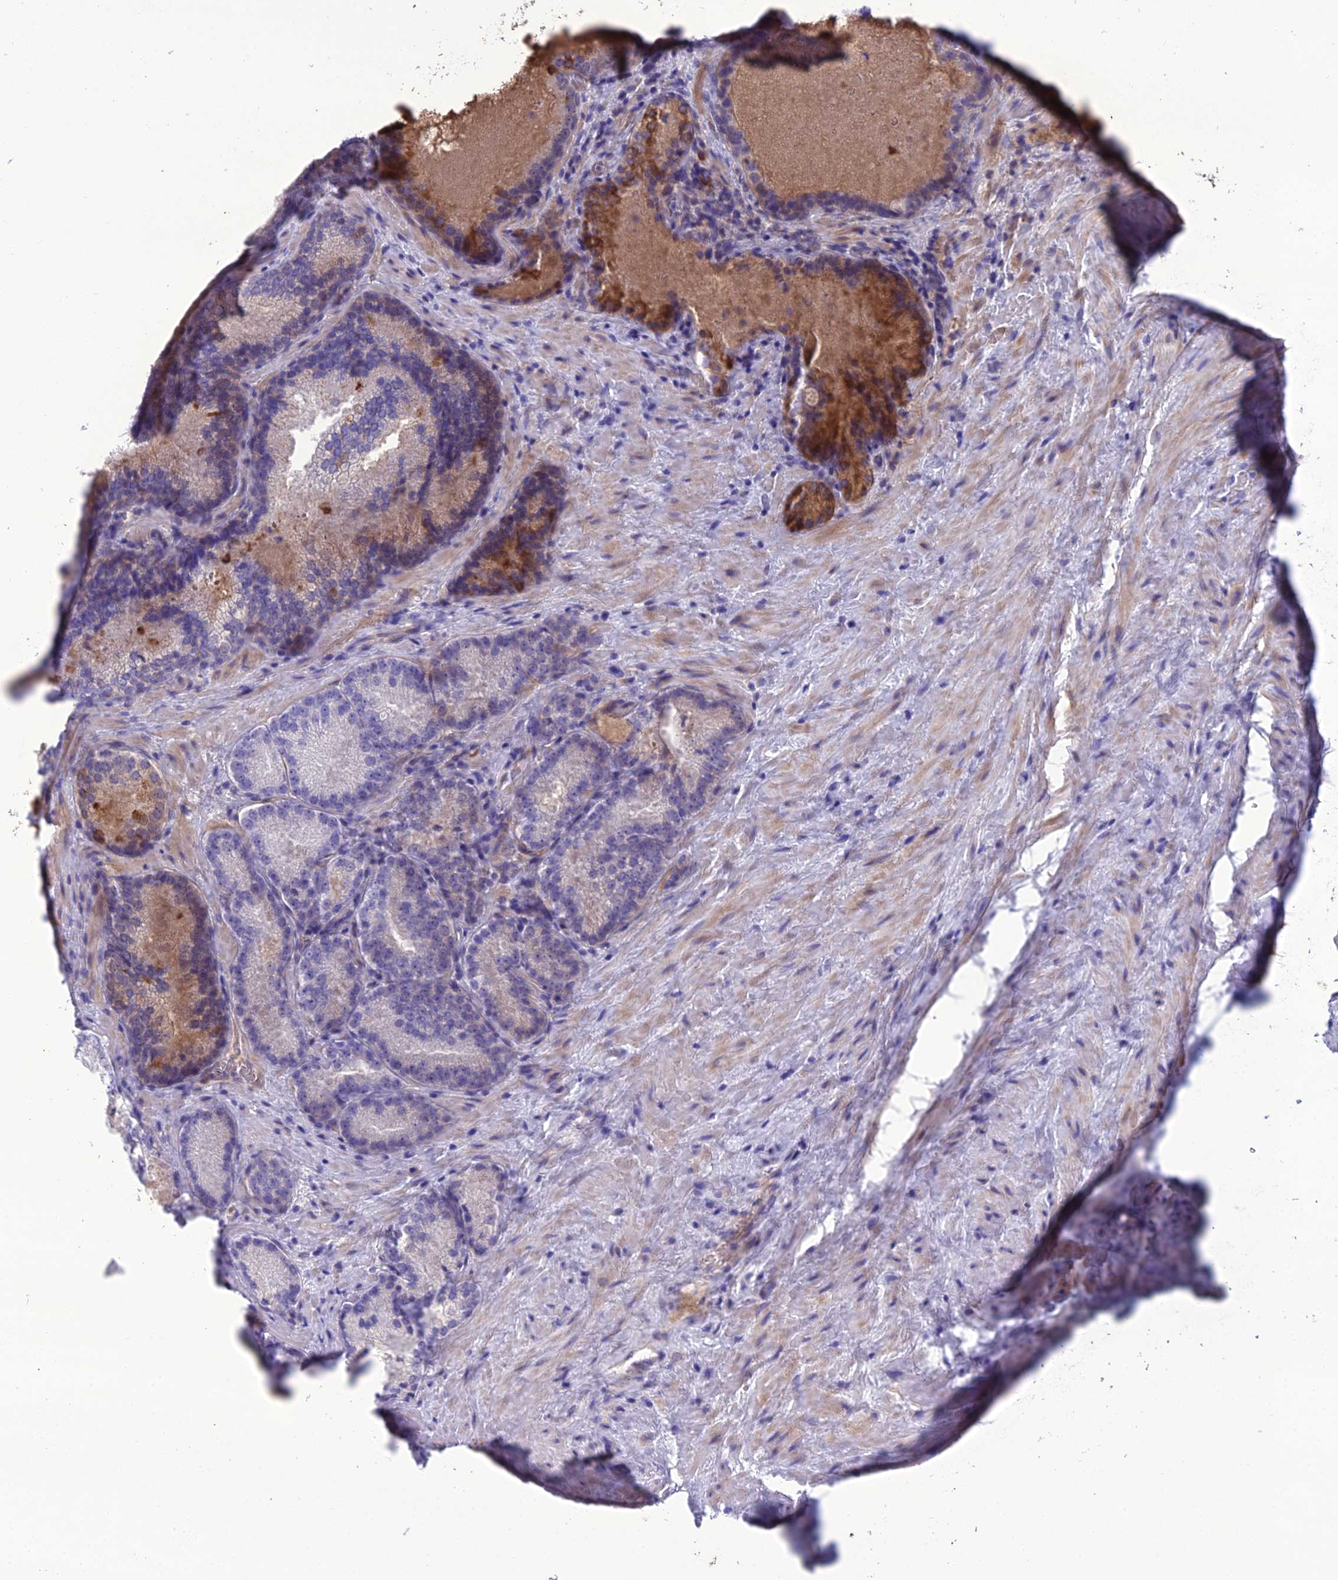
{"staining": {"intensity": "moderate", "quantity": "<25%", "location": "cytoplasmic/membranous"}, "tissue": "prostate cancer", "cell_type": "Tumor cells", "image_type": "cancer", "snomed": [{"axis": "morphology", "description": "Adenocarcinoma, Low grade"}, {"axis": "topography", "description": "Prostate"}], "caption": "Adenocarcinoma (low-grade) (prostate) tissue displays moderate cytoplasmic/membranous expression in about <25% of tumor cells", "gene": "OR56B1", "patient": {"sex": "male", "age": 74}}